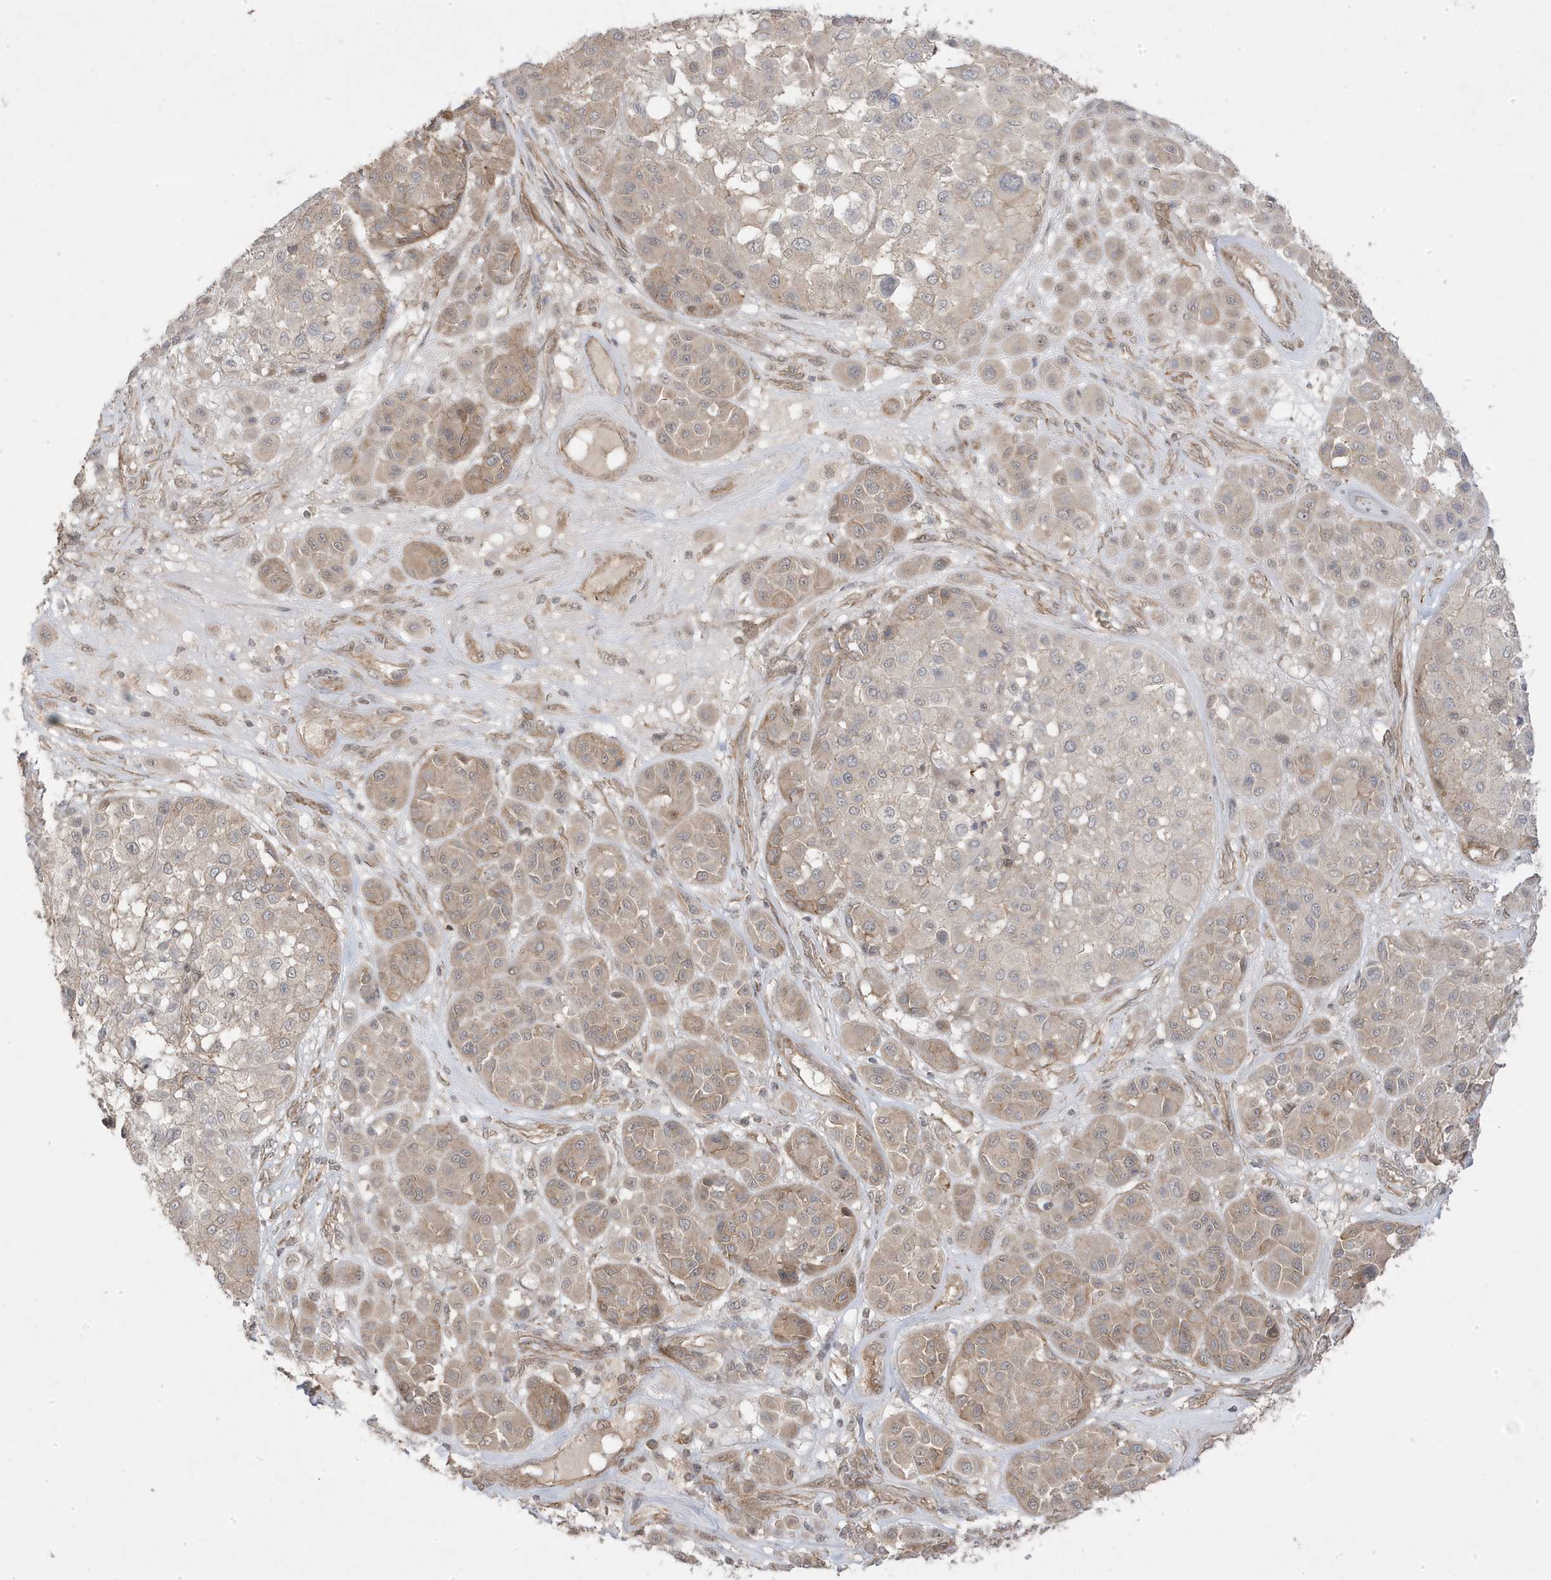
{"staining": {"intensity": "weak", "quantity": "25%-75%", "location": "cytoplasmic/membranous"}, "tissue": "melanoma", "cell_type": "Tumor cells", "image_type": "cancer", "snomed": [{"axis": "morphology", "description": "Malignant melanoma, Metastatic site"}, {"axis": "topography", "description": "Soft tissue"}], "caption": "Immunohistochemistry image of malignant melanoma (metastatic site) stained for a protein (brown), which shows low levels of weak cytoplasmic/membranous staining in approximately 25%-75% of tumor cells.", "gene": "DNAJC12", "patient": {"sex": "male", "age": 41}}